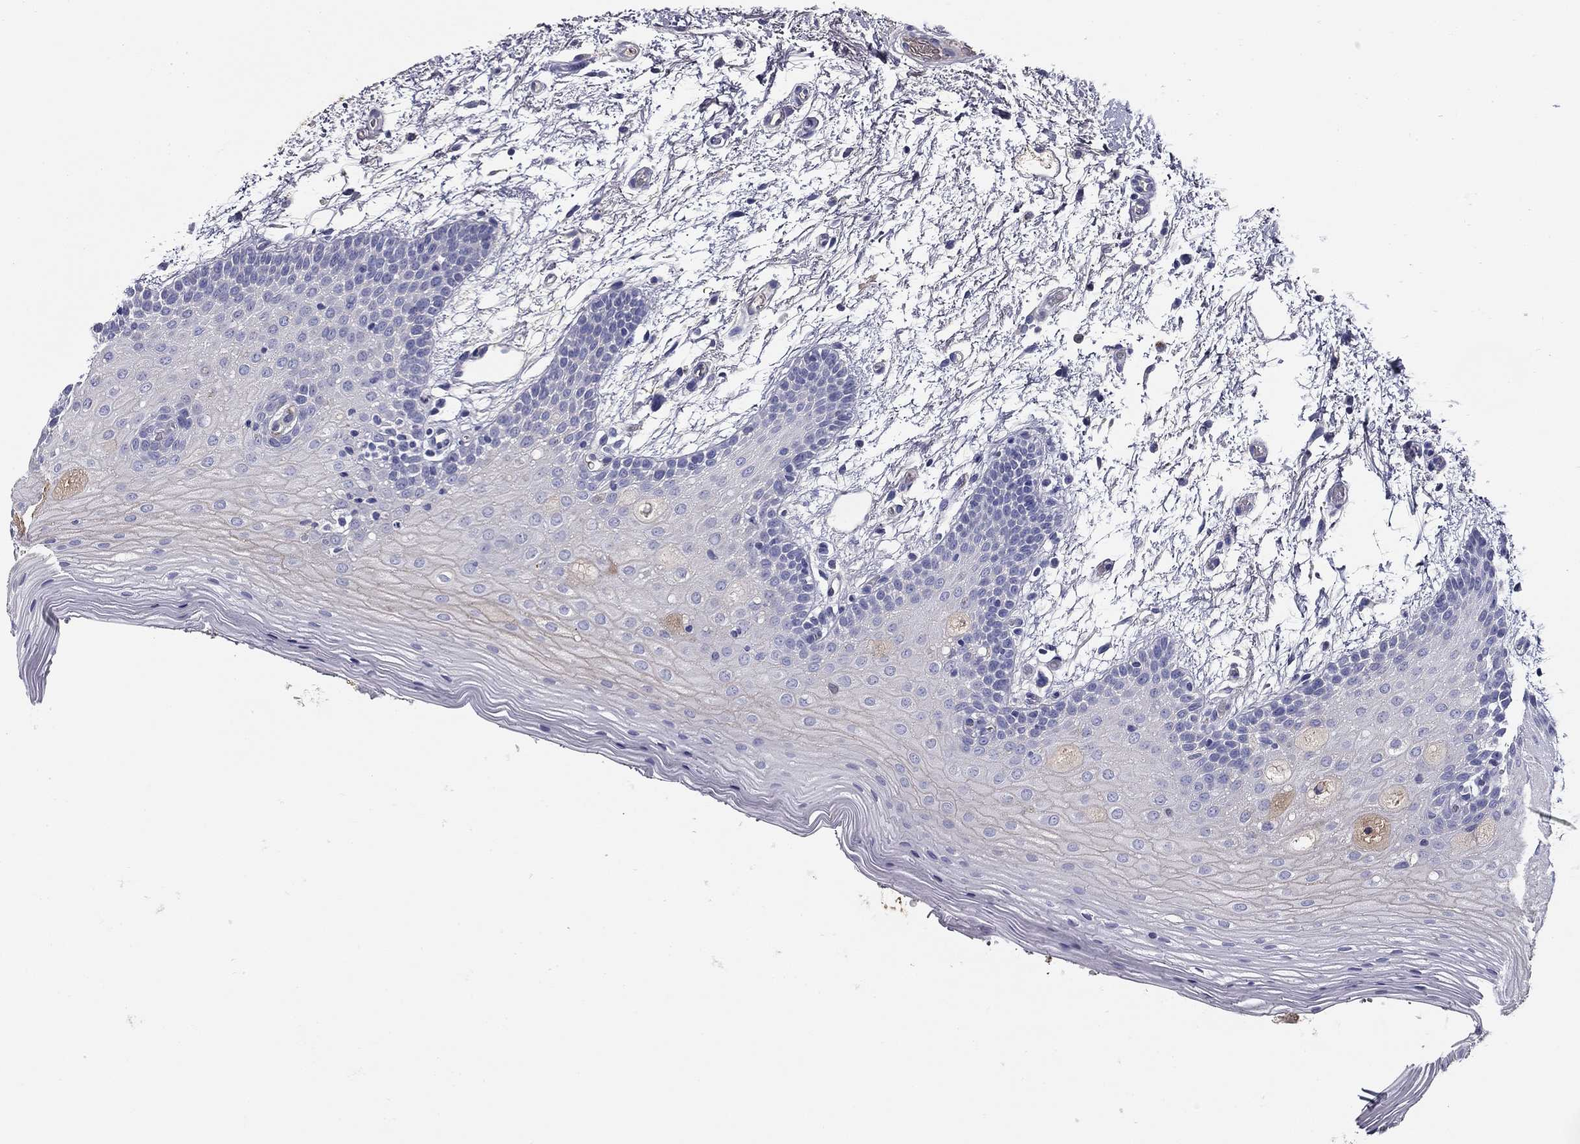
{"staining": {"intensity": "negative", "quantity": "none", "location": "none"}, "tissue": "oral mucosa", "cell_type": "Squamous epithelial cells", "image_type": "normal", "snomed": [{"axis": "morphology", "description": "Normal tissue, NOS"}, {"axis": "topography", "description": "Oral tissue"}, {"axis": "topography", "description": "Tounge, NOS"}], "caption": "Squamous epithelial cells are negative for brown protein staining in benign oral mucosa. Brightfield microscopy of immunohistochemistry (IHC) stained with DAB (brown) and hematoxylin (blue), captured at high magnification.", "gene": "CPLX4", "patient": {"sex": "female", "age": 86}}